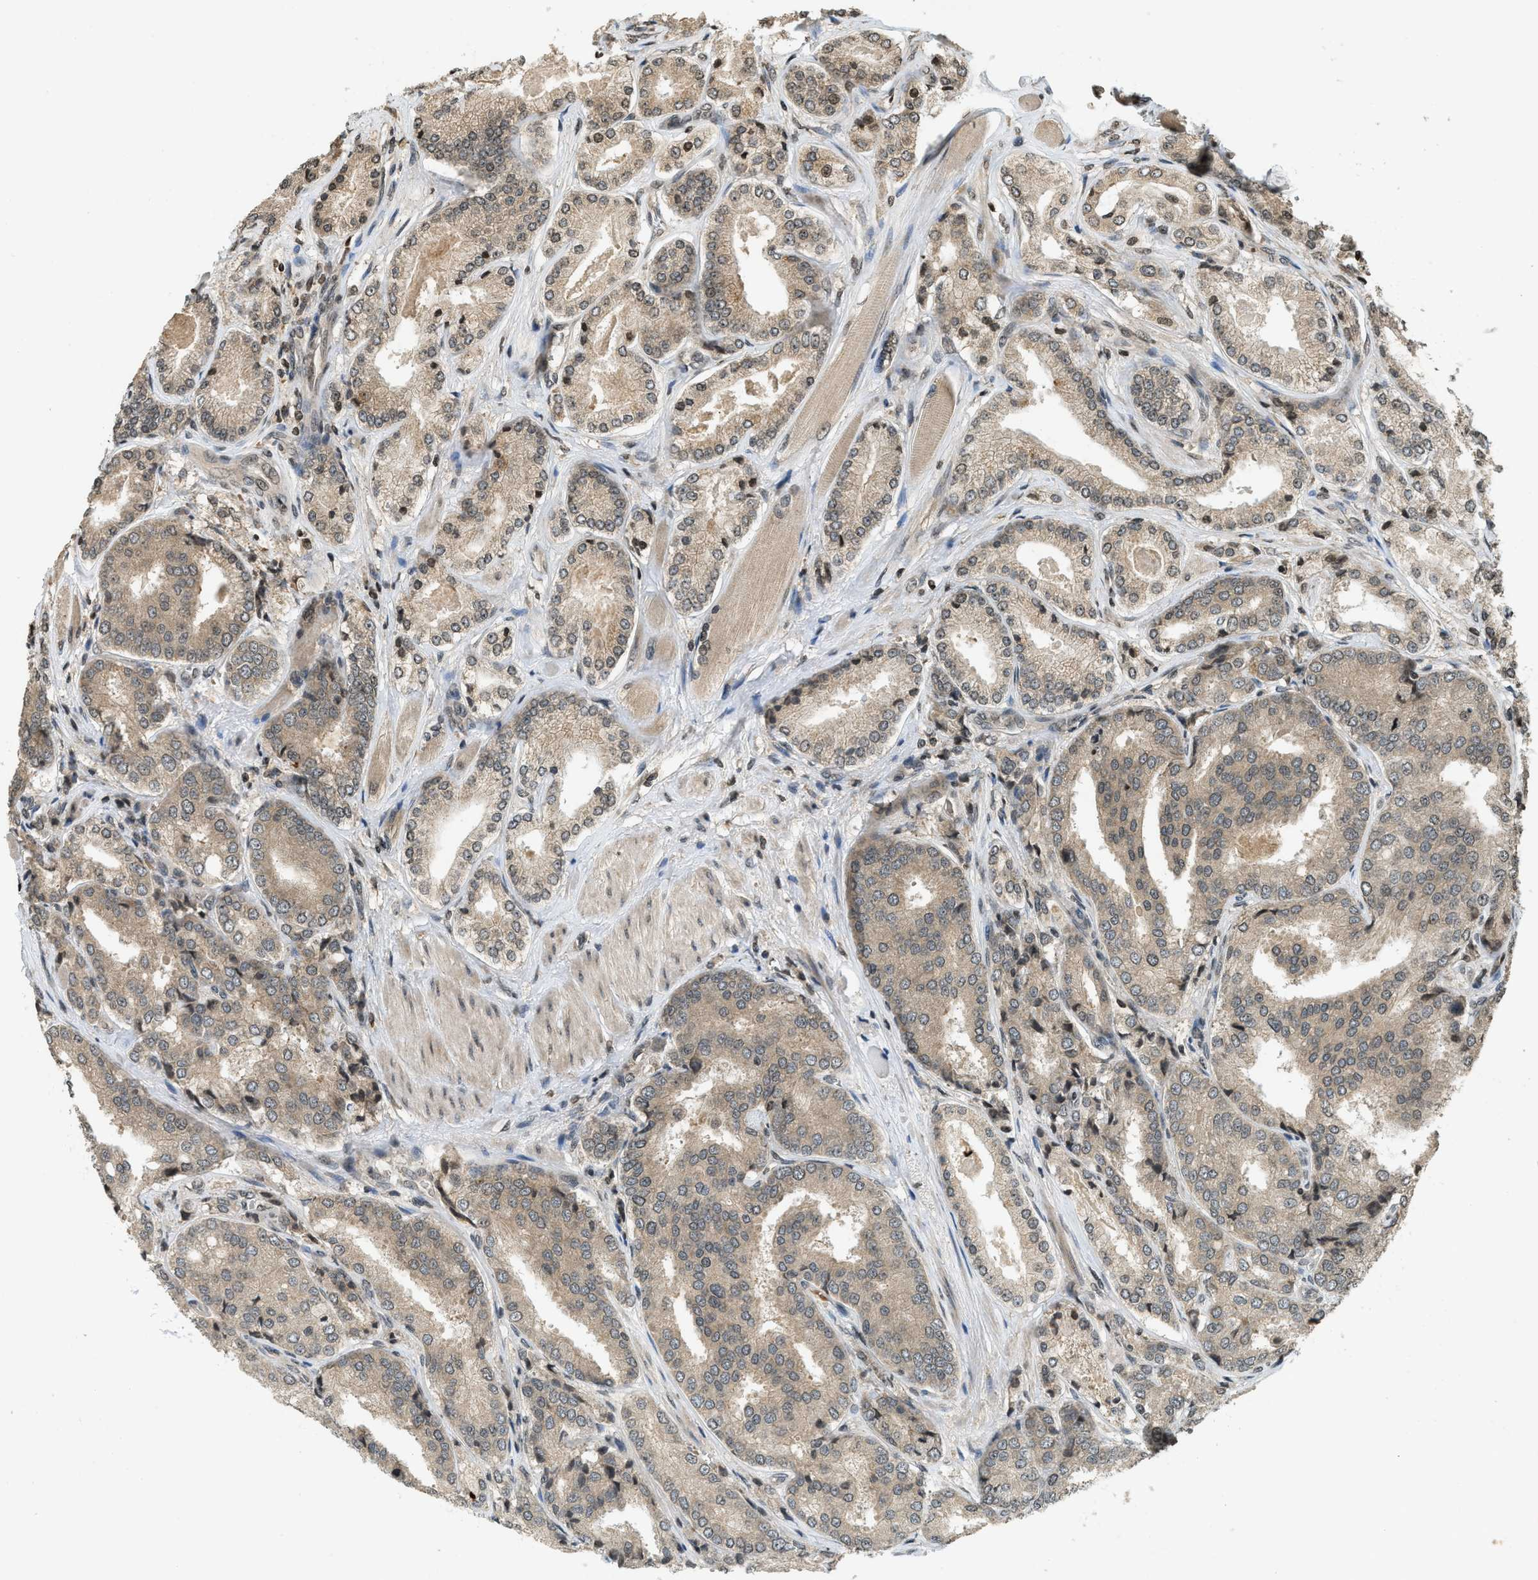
{"staining": {"intensity": "moderate", "quantity": "25%-75%", "location": "cytoplasmic/membranous,nuclear"}, "tissue": "prostate cancer", "cell_type": "Tumor cells", "image_type": "cancer", "snomed": [{"axis": "morphology", "description": "Adenocarcinoma, High grade"}, {"axis": "topography", "description": "Prostate"}], "caption": "A brown stain highlights moderate cytoplasmic/membranous and nuclear positivity of a protein in high-grade adenocarcinoma (prostate) tumor cells. The staining was performed using DAB, with brown indicating positive protein expression. Nuclei are stained blue with hematoxylin.", "gene": "SIAH1", "patient": {"sex": "male", "age": 50}}